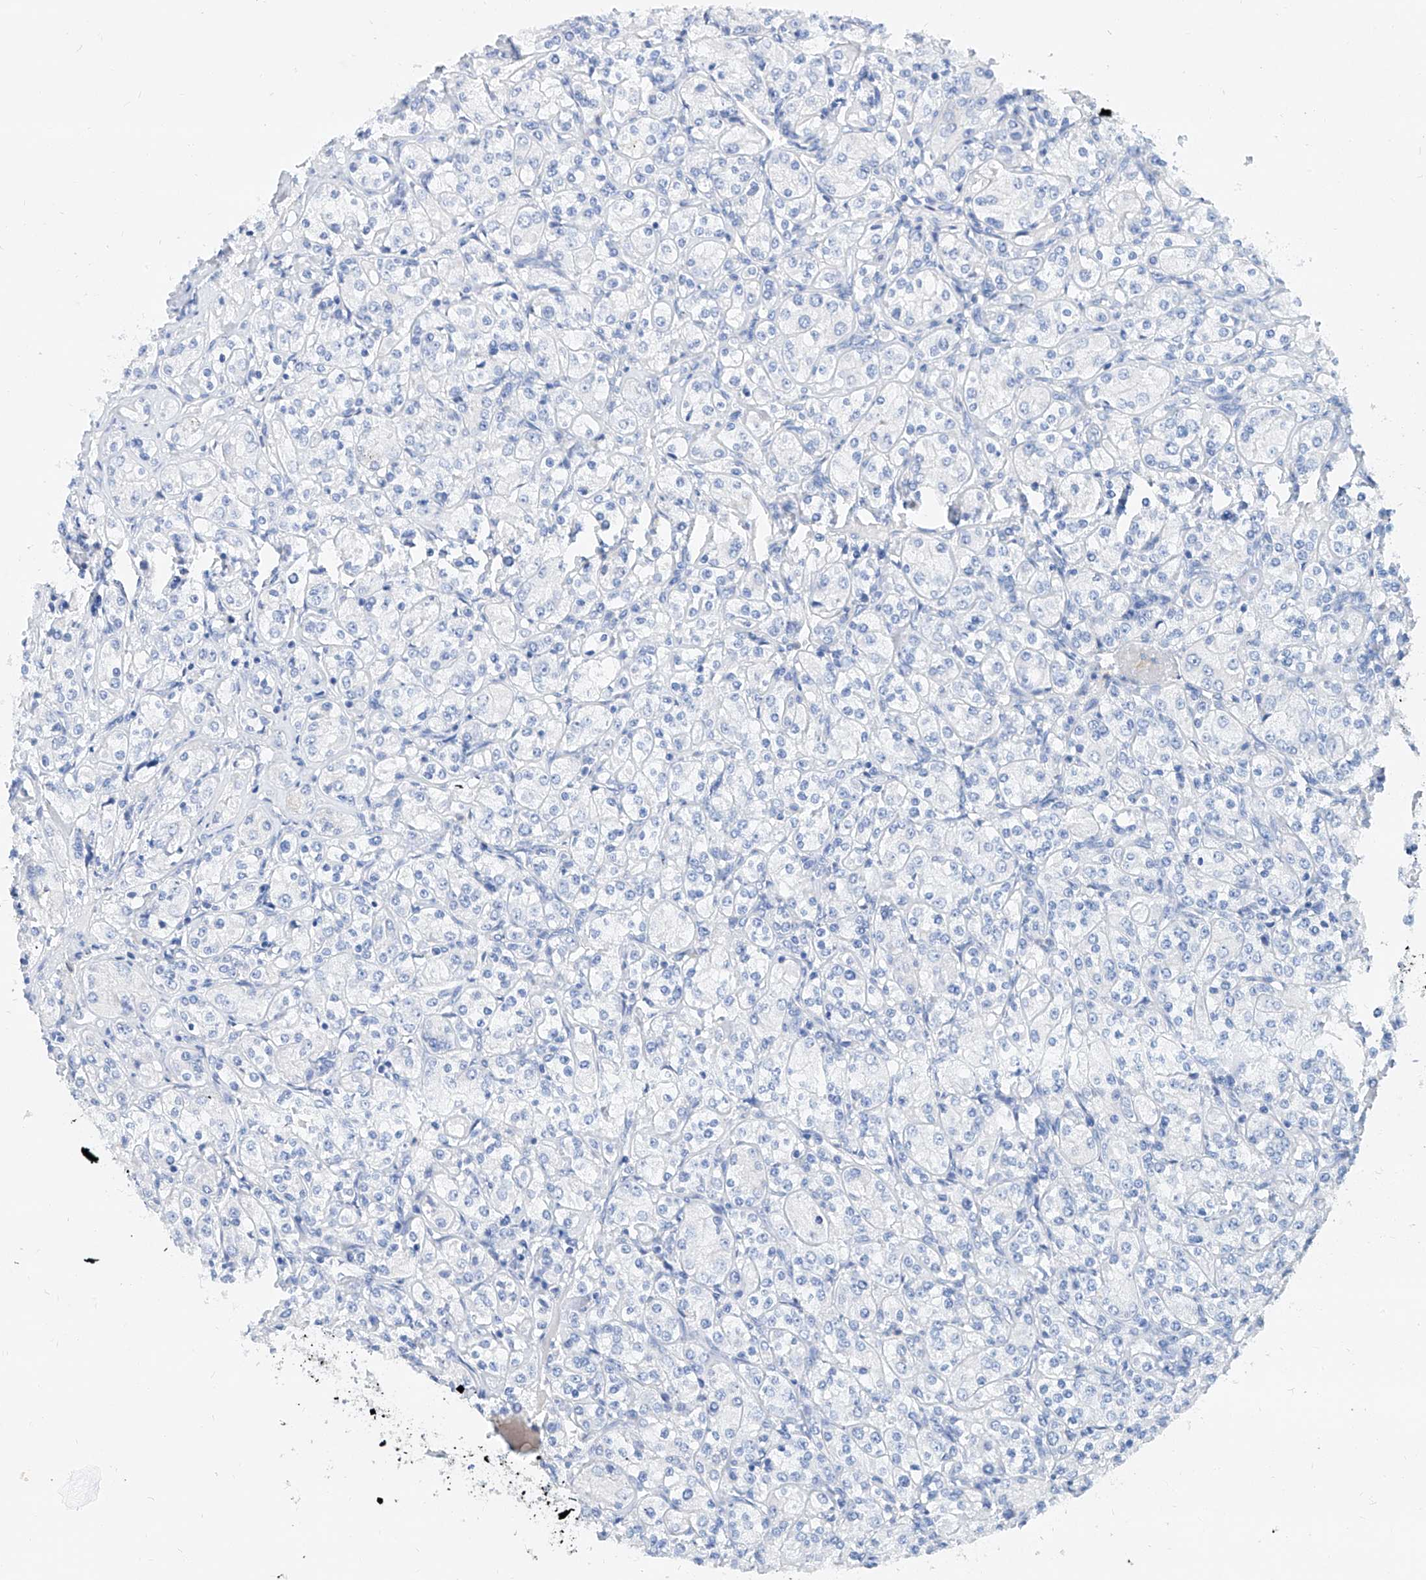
{"staining": {"intensity": "negative", "quantity": "none", "location": "none"}, "tissue": "renal cancer", "cell_type": "Tumor cells", "image_type": "cancer", "snomed": [{"axis": "morphology", "description": "Adenocarcinoma, NOS"}, {"axis": "topography", "description": "Kidney"}], "caption": "IHC of adenocarcinoma (renal) shows no expression in tumor cells.", "gene": "SLC25A29", "patient": {"sex": "male", "age": 77}}